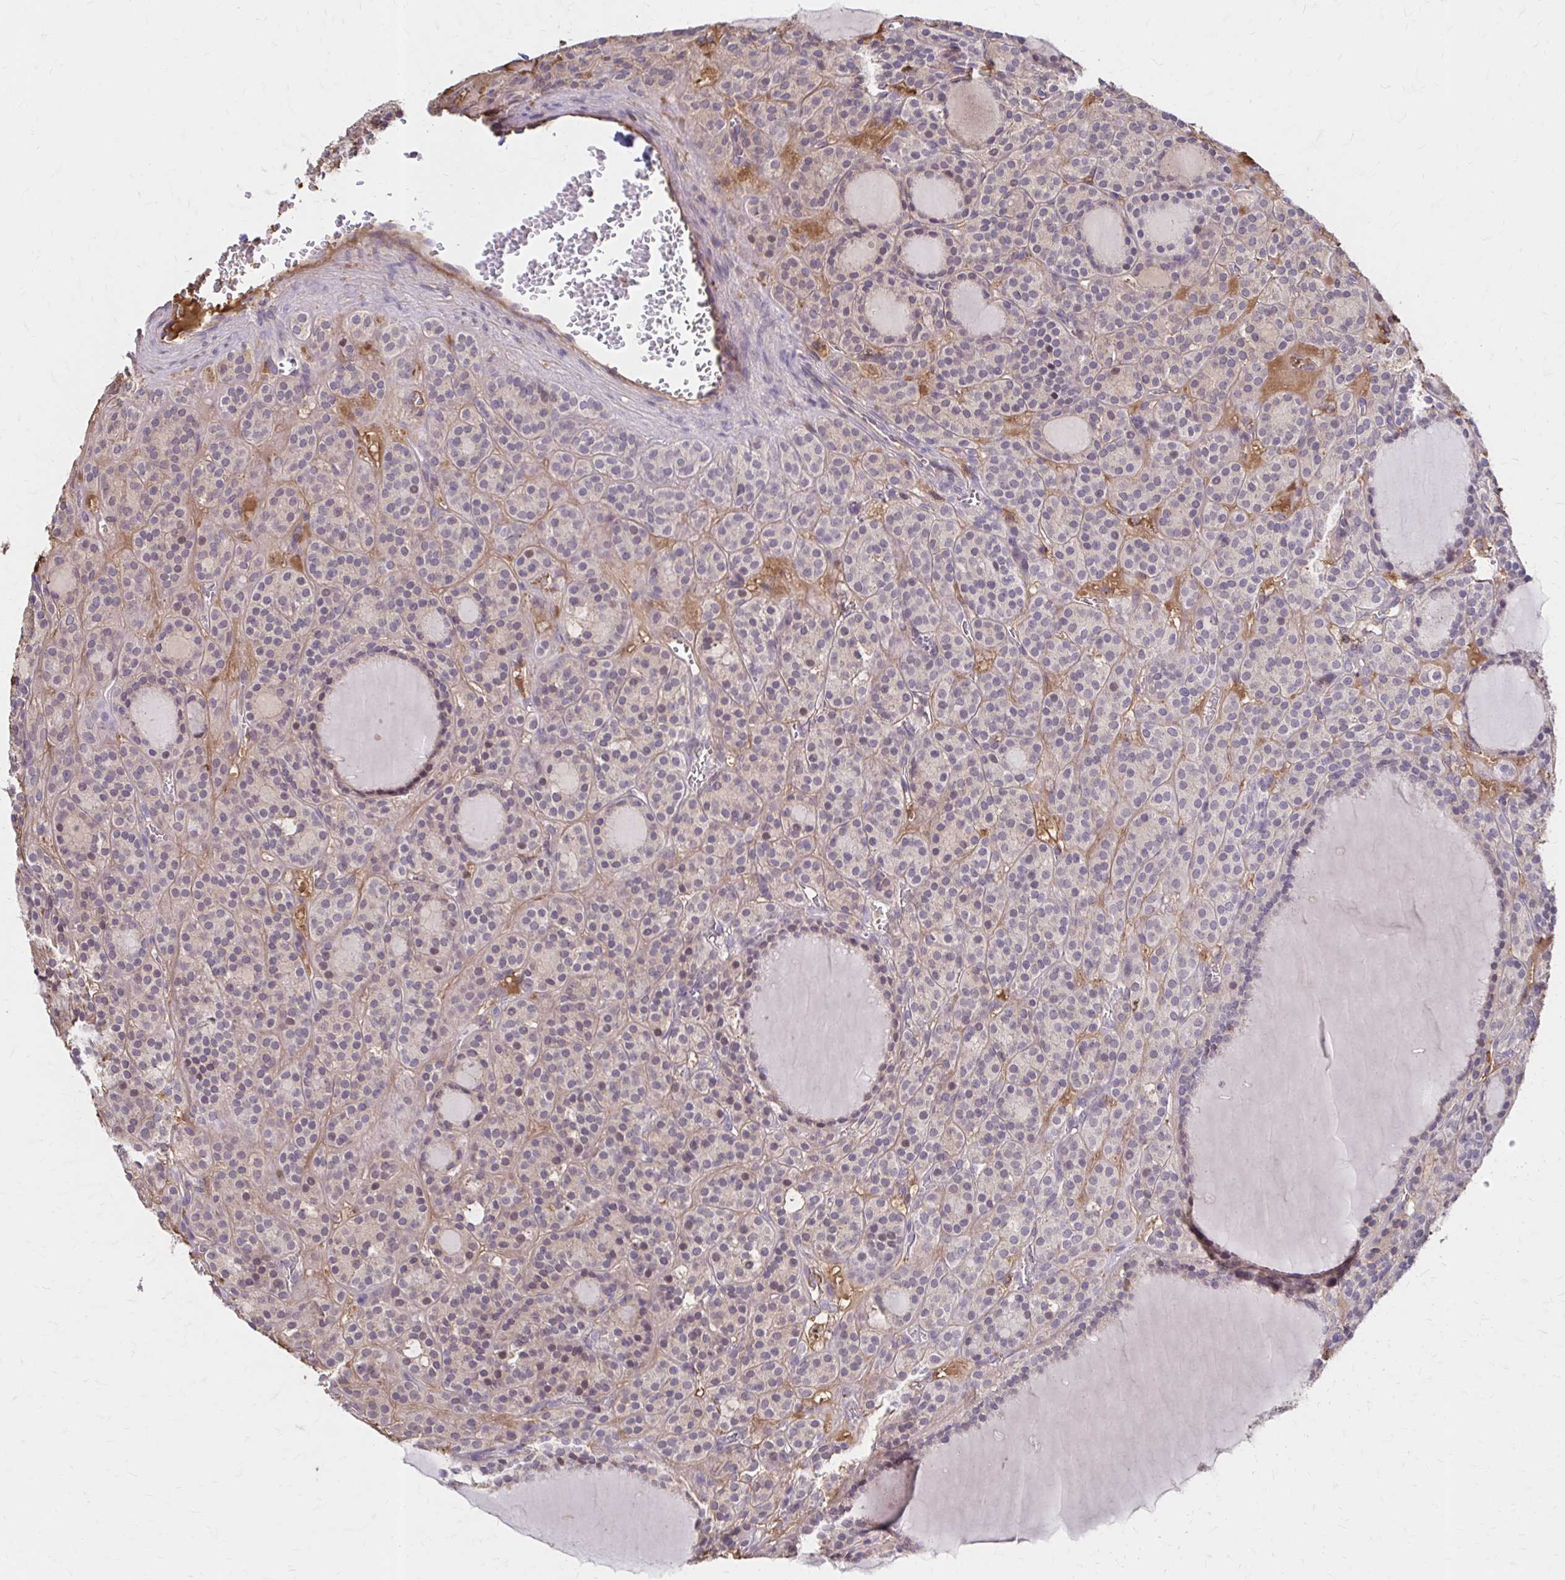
{"staining": {"intensity": "negative", "quantity": "none", "location": "none"}, "tissue": "thyroid cancer", "cell_type": "Tumor cells", "image_type": "cancer", "snomed": [{"axis": "morphology", "description": "Follicular adenoma carcinoma, NOS"}, {"axis": "topography", "description": "Thyroid gland"}], "caption": "DAB (3,3'-diaminobenzidine) immunohistochemical staining of human thyroid cancer shows no significant staining in tumor cells.", "gene": "HMGCS2", "patient": {"sex": "female", "age": 63}}